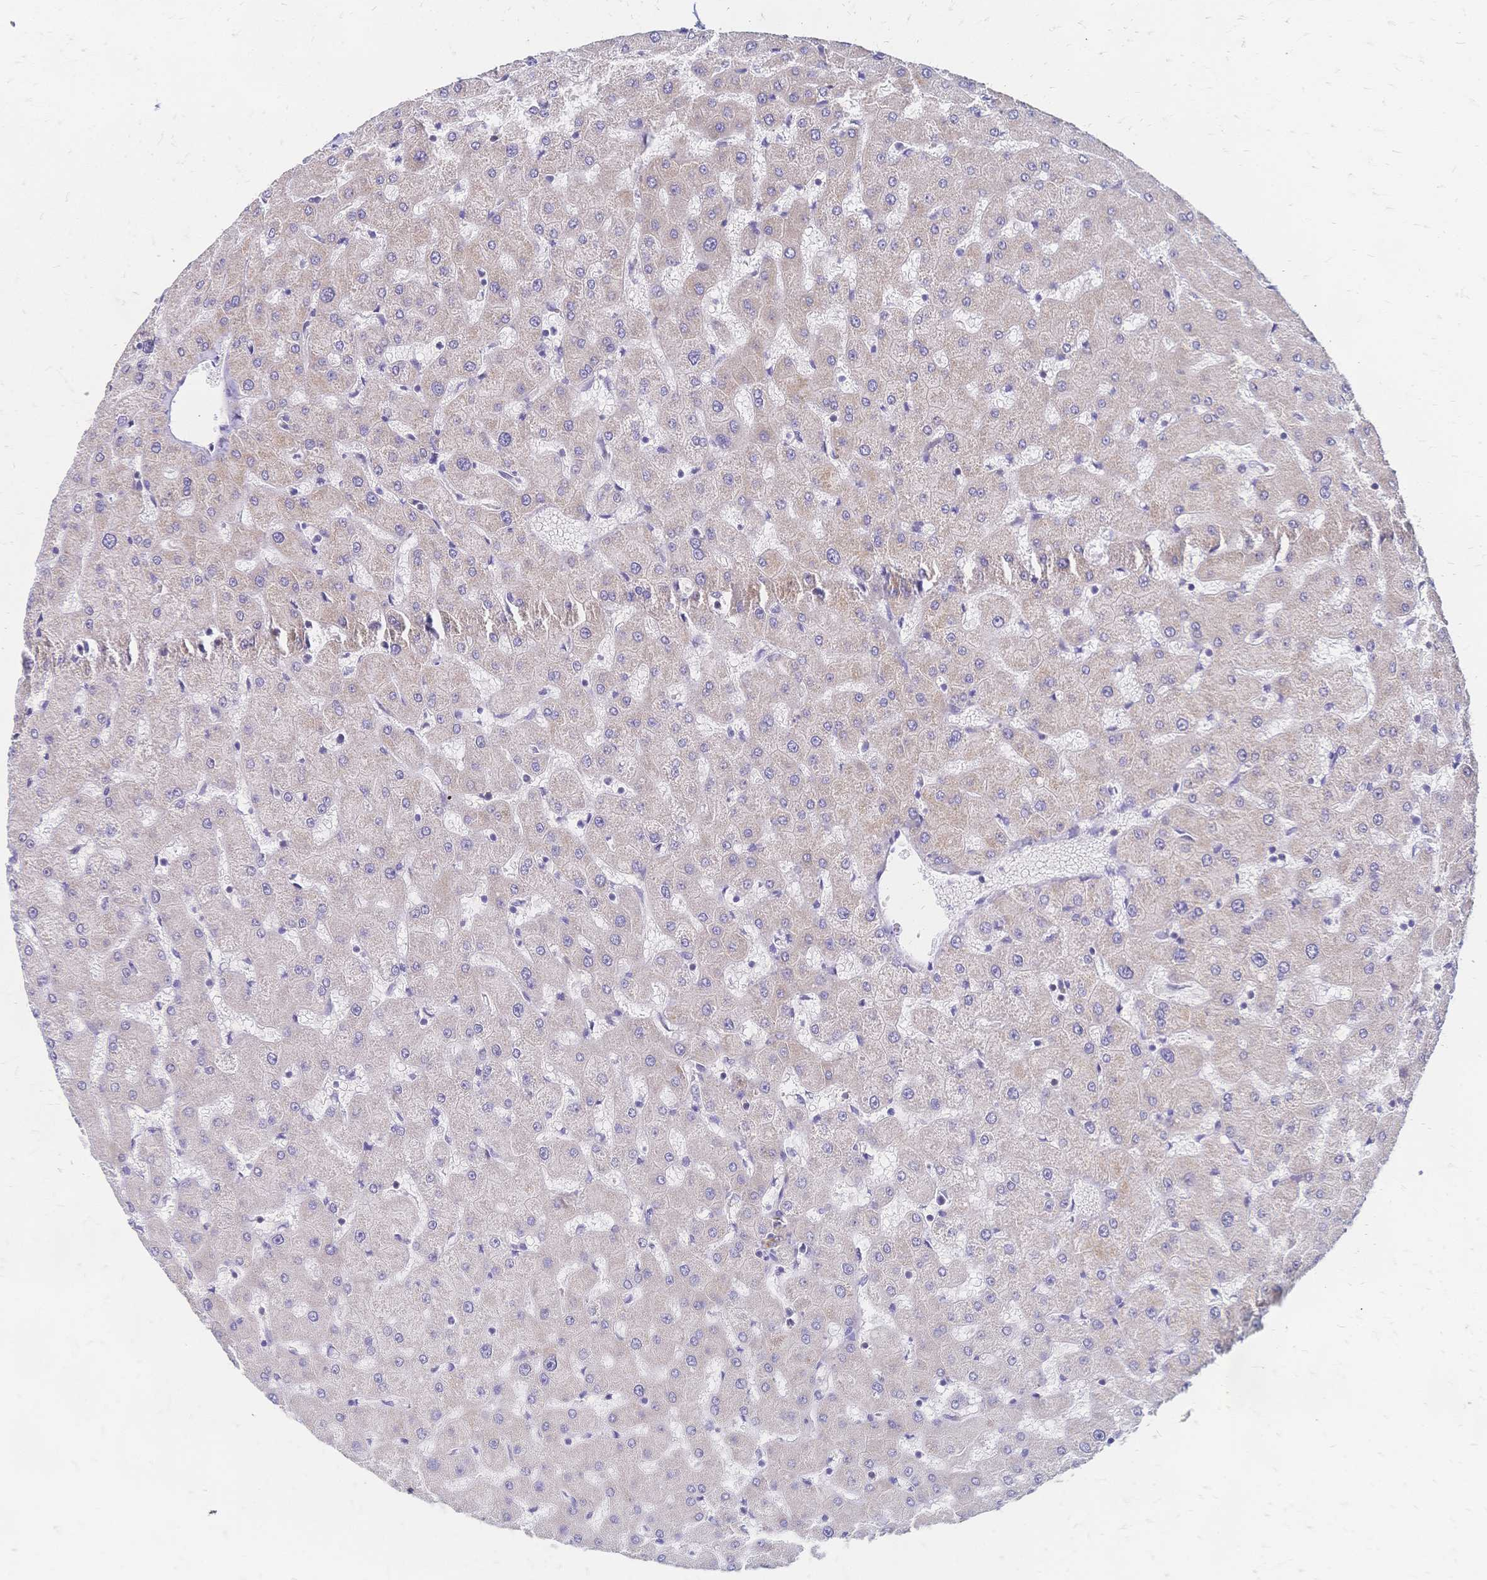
{"staining": {"intensity": "strong", "quantity": ">75%", "location": "cytoplasmic/membranous"}, "tissue": "liver", "cell_type": "Cholangiocytes", "image_type": "normal", "snomed": [{"axis": "morphology", "description": "Normal tissue, NOS"}, {"axis": "topography", "description": "Liver"}], "caption": "A photomicrograph of liver stained for a protein exhibits strong cytoplasmic/membranous brown staining in cholangiocytes. (DAB IHC, brown staining for protein, blue staining for nuclei).", "gene": "DTNB", "patient": {"sex": "female", "age": 63}}